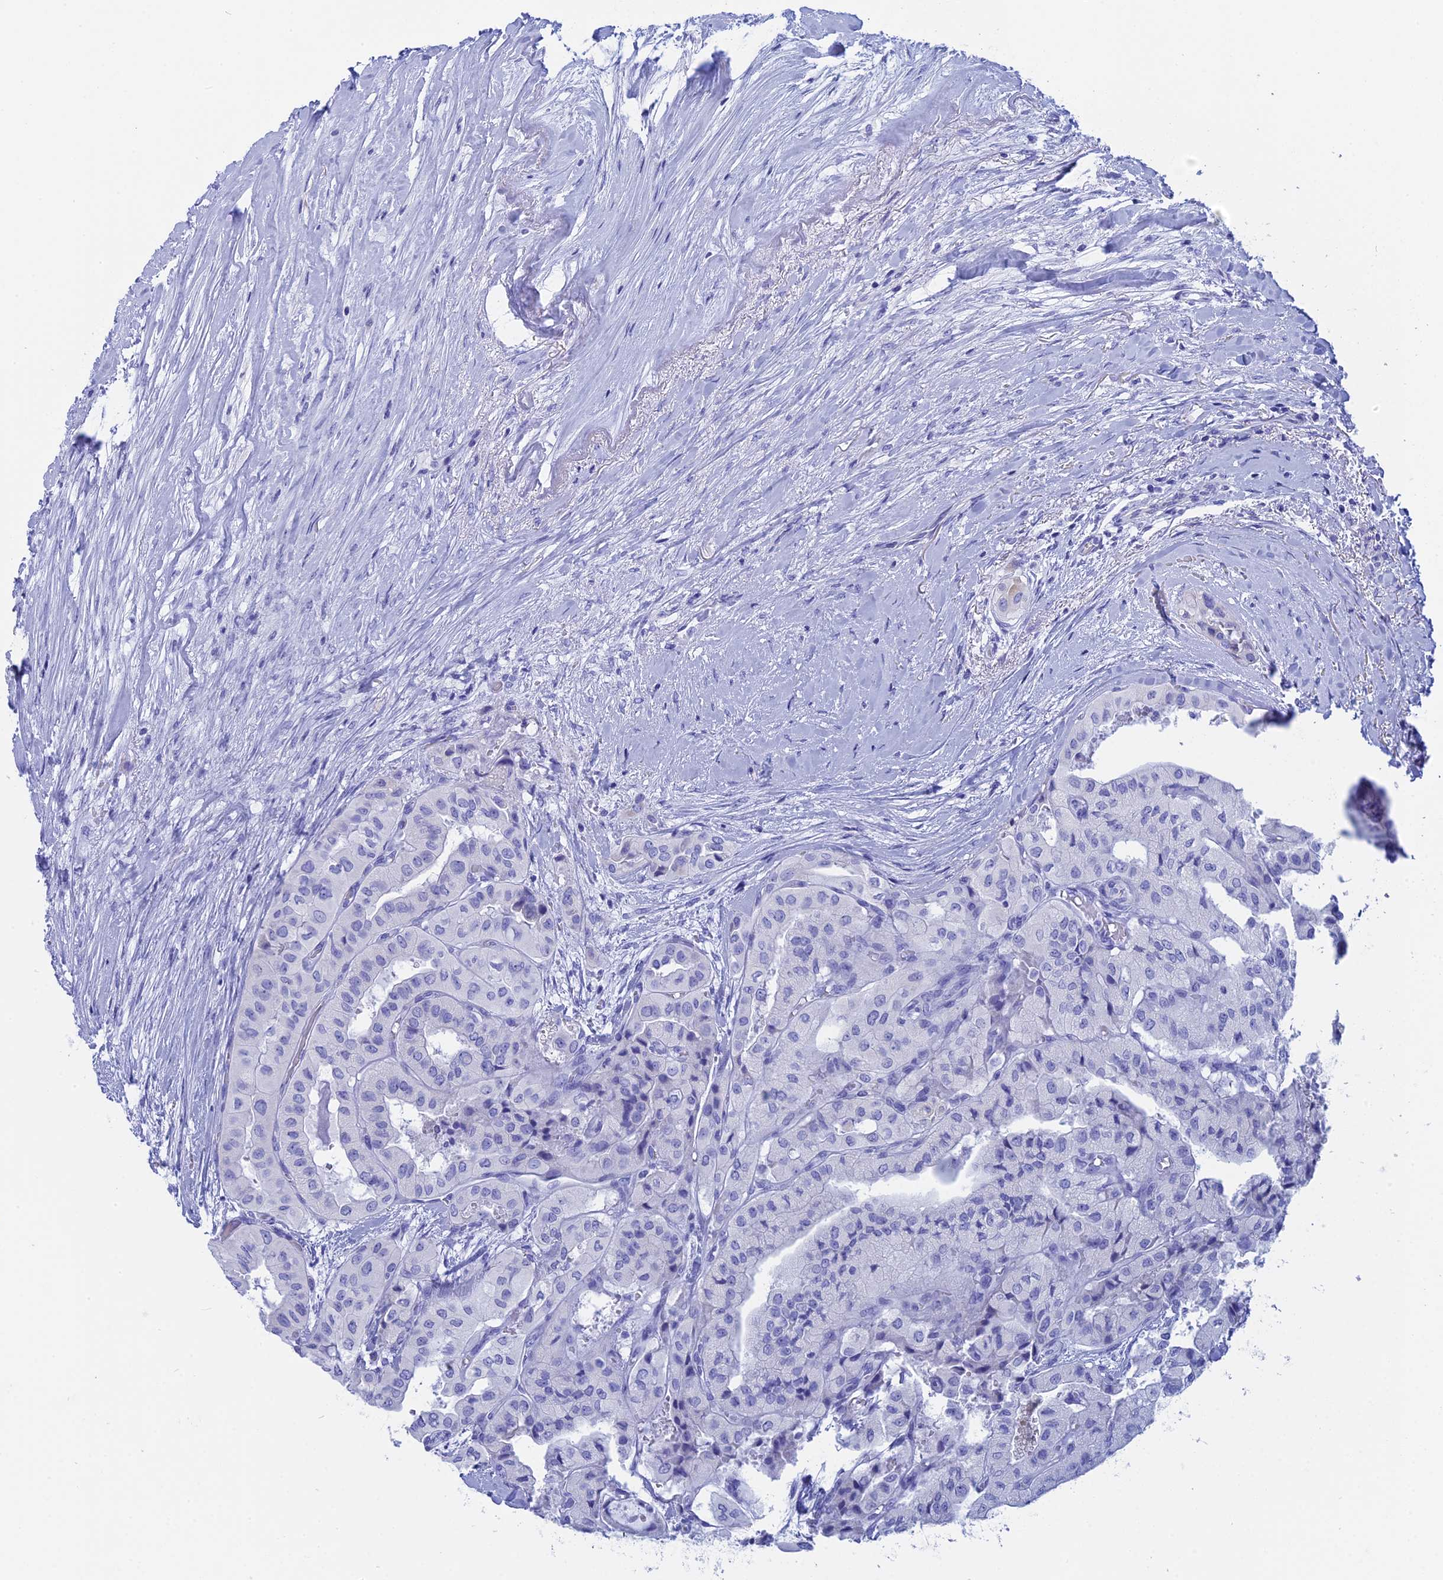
{"staining": {"intensity": "negative", "quantity": "none", "location": "none"}, "tissue": "thyroid cancer", "cell_type": "Tumor cells", "image_type": "cancer", "snomed": [{"axis": "morphology", "description": "Papillary adenocarcinoma, NOS"}, {"axis": "topography", "description": "Thyroid gland"}], "caption": "Tumor cells are negative for brown protein staining in thyroid papillary adenocarcinoma. (DAB IHC with hematoxylin counter stain).", "gene": "TEX101", "patient": {"sex": "female", "age": 59}}